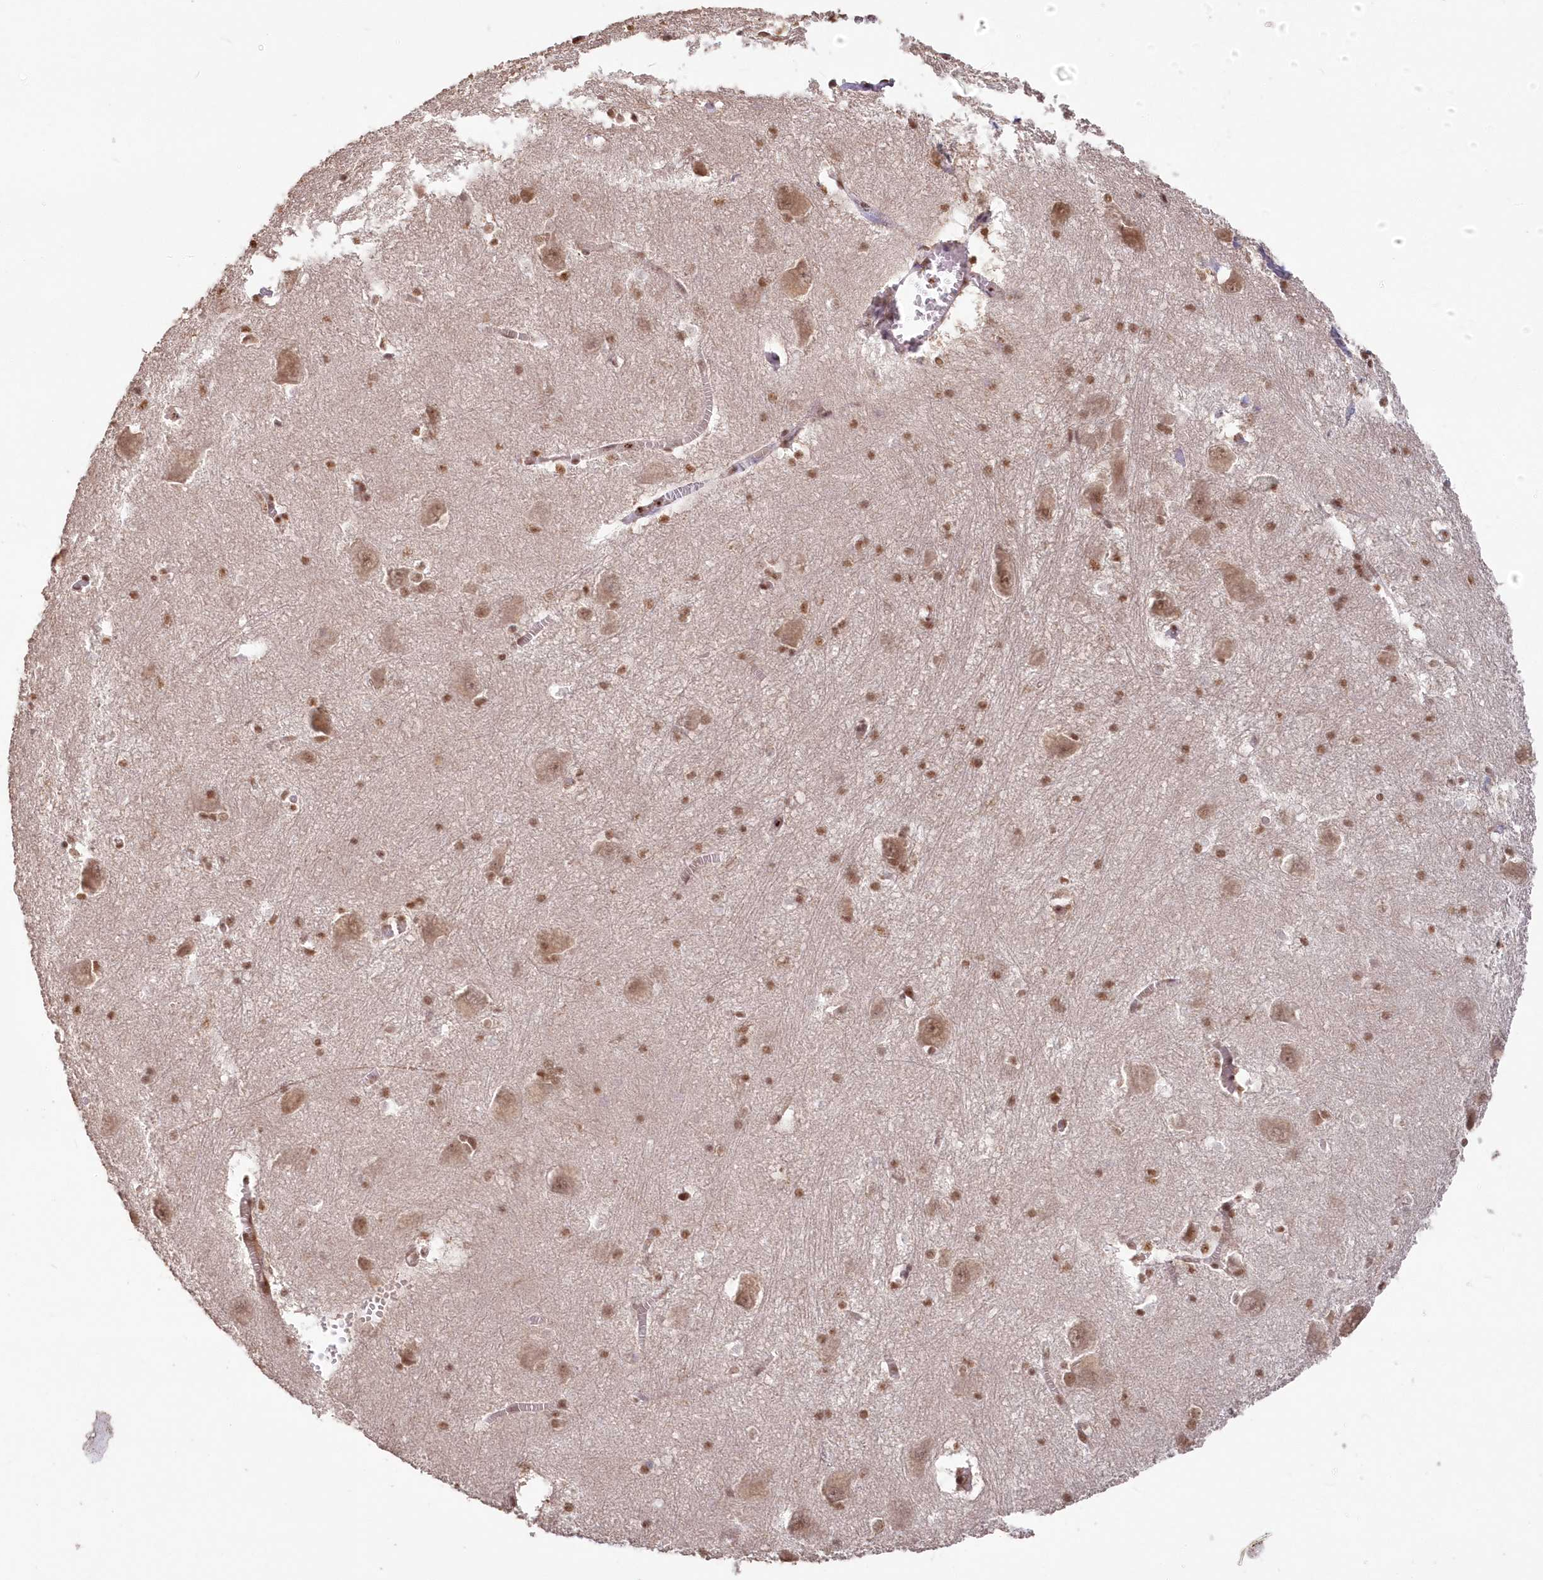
{"staining": {"intensity": "moderate", "quantity": ">75%", "location": "nuclear"}, "tissue": "caudate", "cell_type": "Glial cells", "image_type": "normal", "snomed": [{"axis": "morphology", "description": "Normal tissue, NOS"}, {"axis": "topography", "description": "Lateral ventricle wall"}], "caption": "Moderate nuclear positivity is appreciated in about >75% of glial cells in unremarkable caudate.", "gene": "PDS5A", "patient": {"sex": "male", "age": 37}}